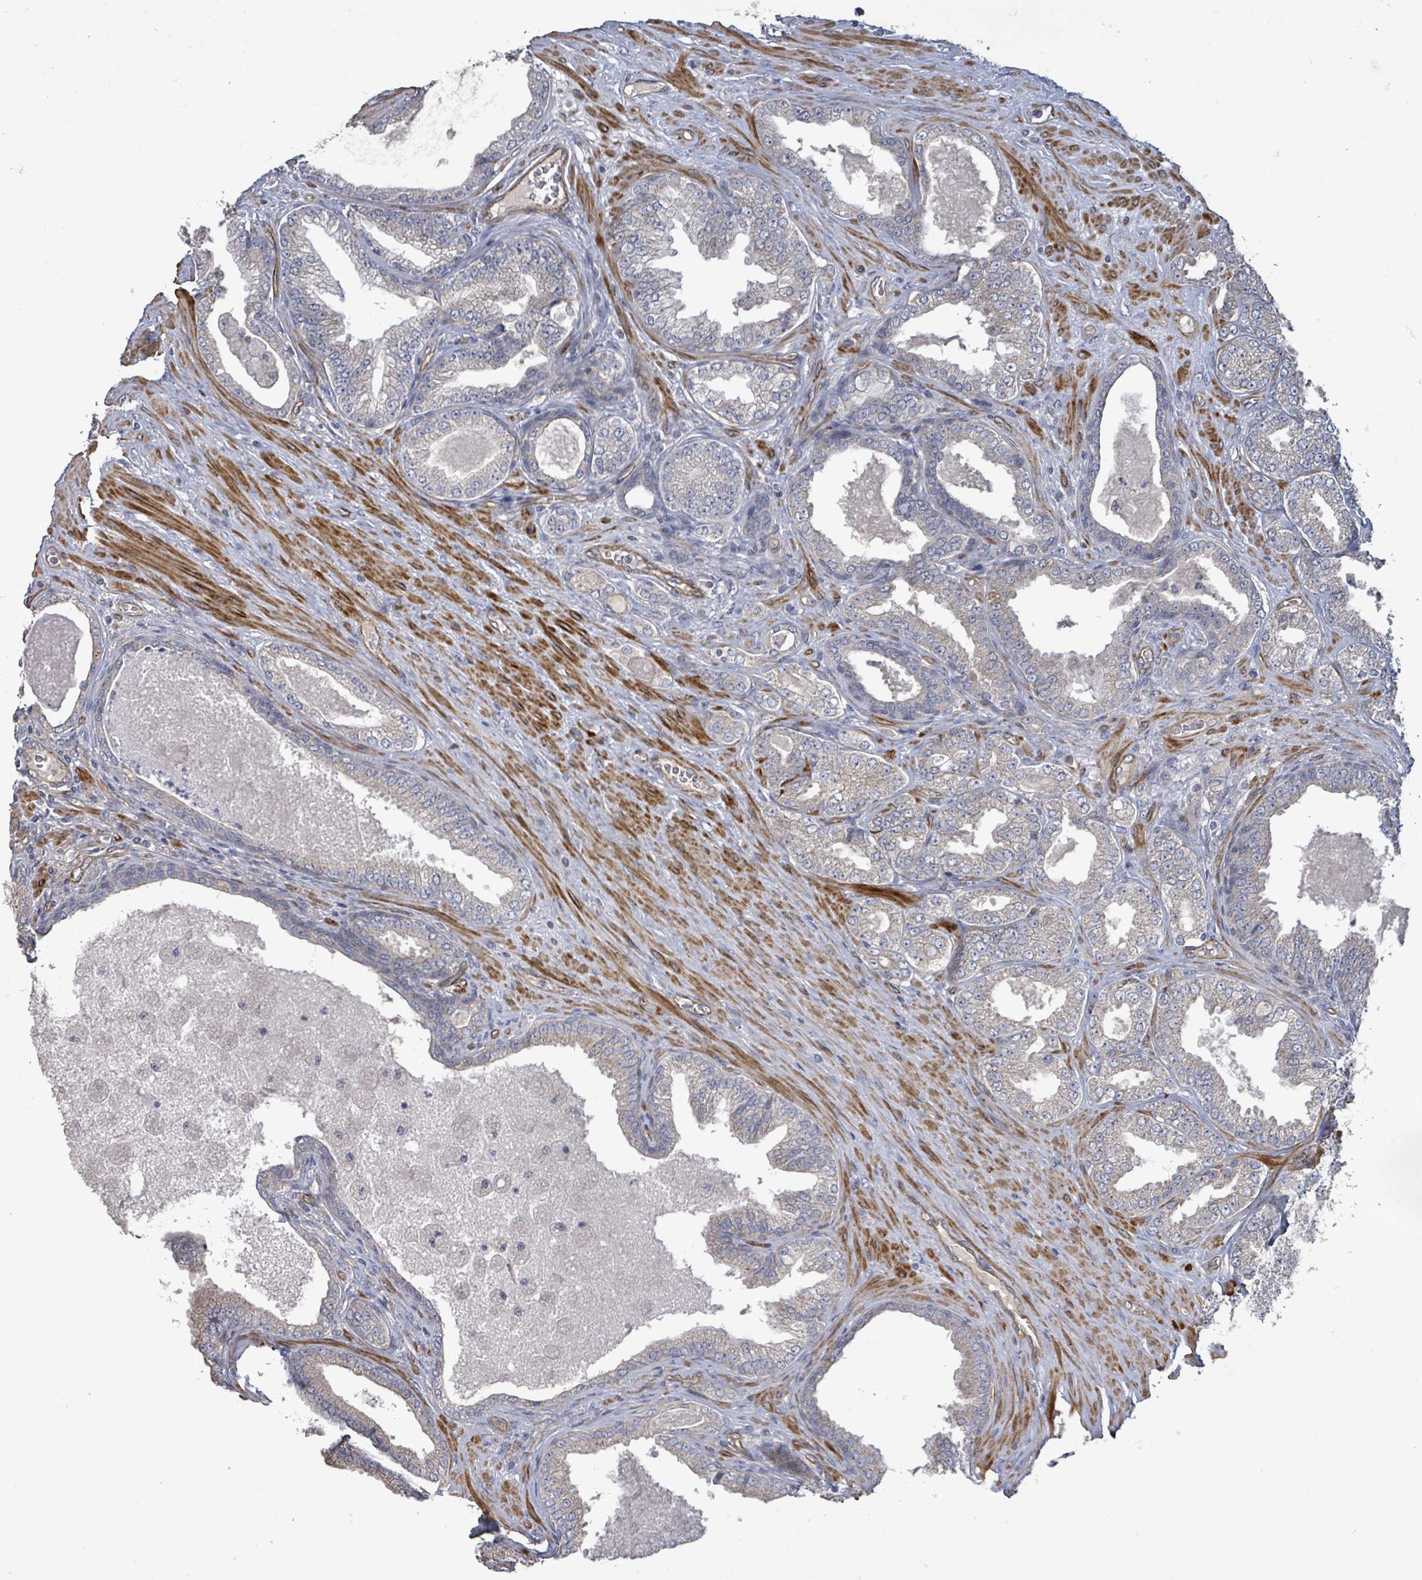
{"staining": {"intensity": "negative", "quantity": "none", "location": "none"}, "tissue": "prostate cancer", "cell_type": "Tumor cells", "image_type": "cancer", "snomed": [{"axis": "morphology", "description": "Adenocarcinoma, Low grade"}, {"axis": "topography", "description": "Prostate"}], "caption": "Human prostate cancer (adenocarcinoma (low-grade)) stained for a protein using immunohistochemistry reveals no positivity in tumor cells.", "gene": "KANK3", "patient": {"sex": "male", "age": 63}}